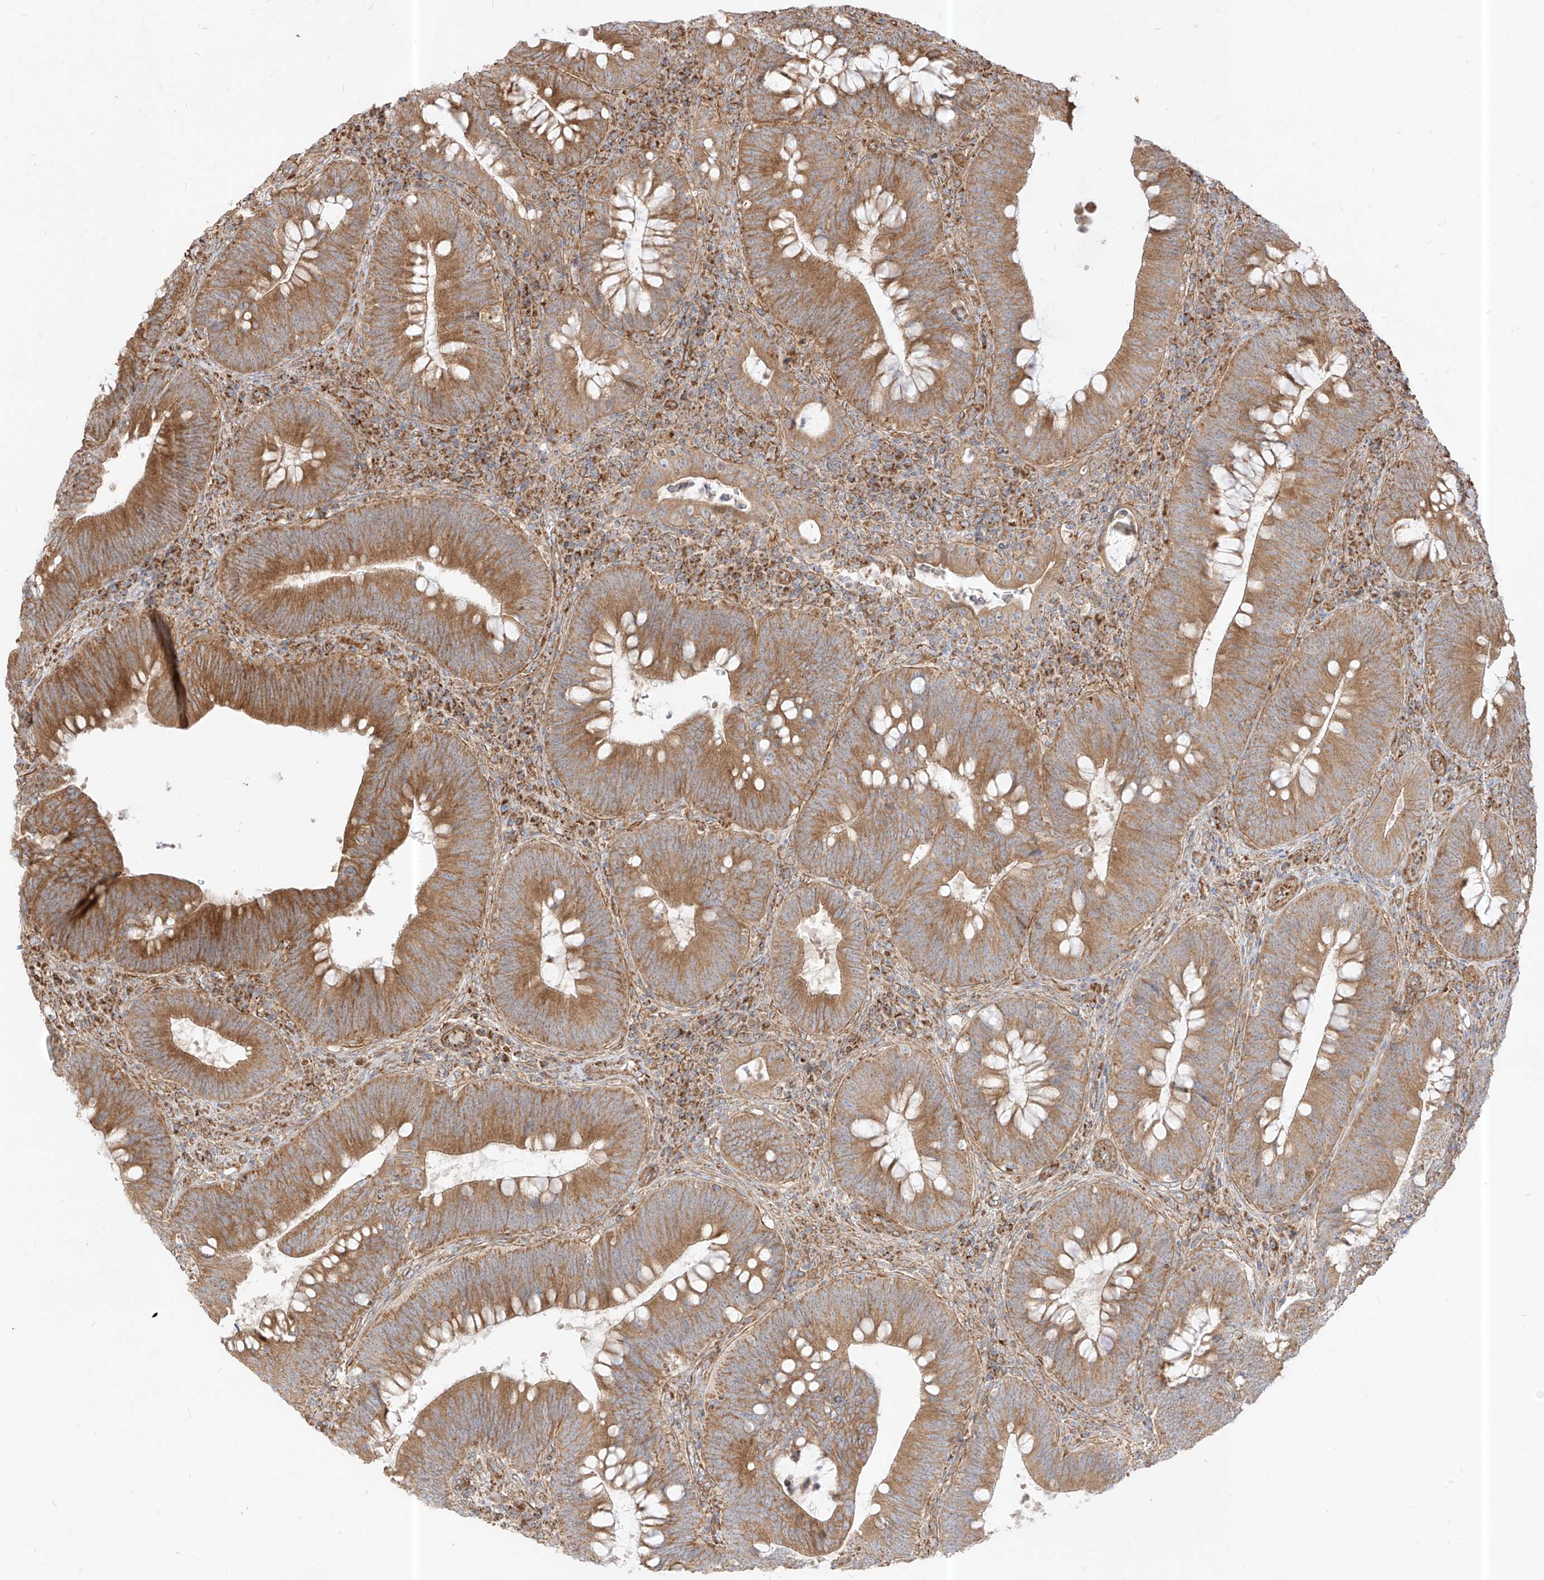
{"staining": {"intensity": "moderate", "quantity": ">75%", "location": "cytoplasmic/membranous"}, "tissue": "colorectal cancer", "cell_type": "Tumor cells", "image_type": "cancer", "snomed": [{"axis": "morphology", "description": "Normal tissue, NOS"}, {"axis": "topography", "description": "Colon"}], "caption": "Moderate cytoplasmic/membranous staining for a protein is identified in about >75% of tumor cells of colorectal cancer using immunohistochemistry.", "gene": "PLCL1", "patient": {"sex": "female", "age": 82}}